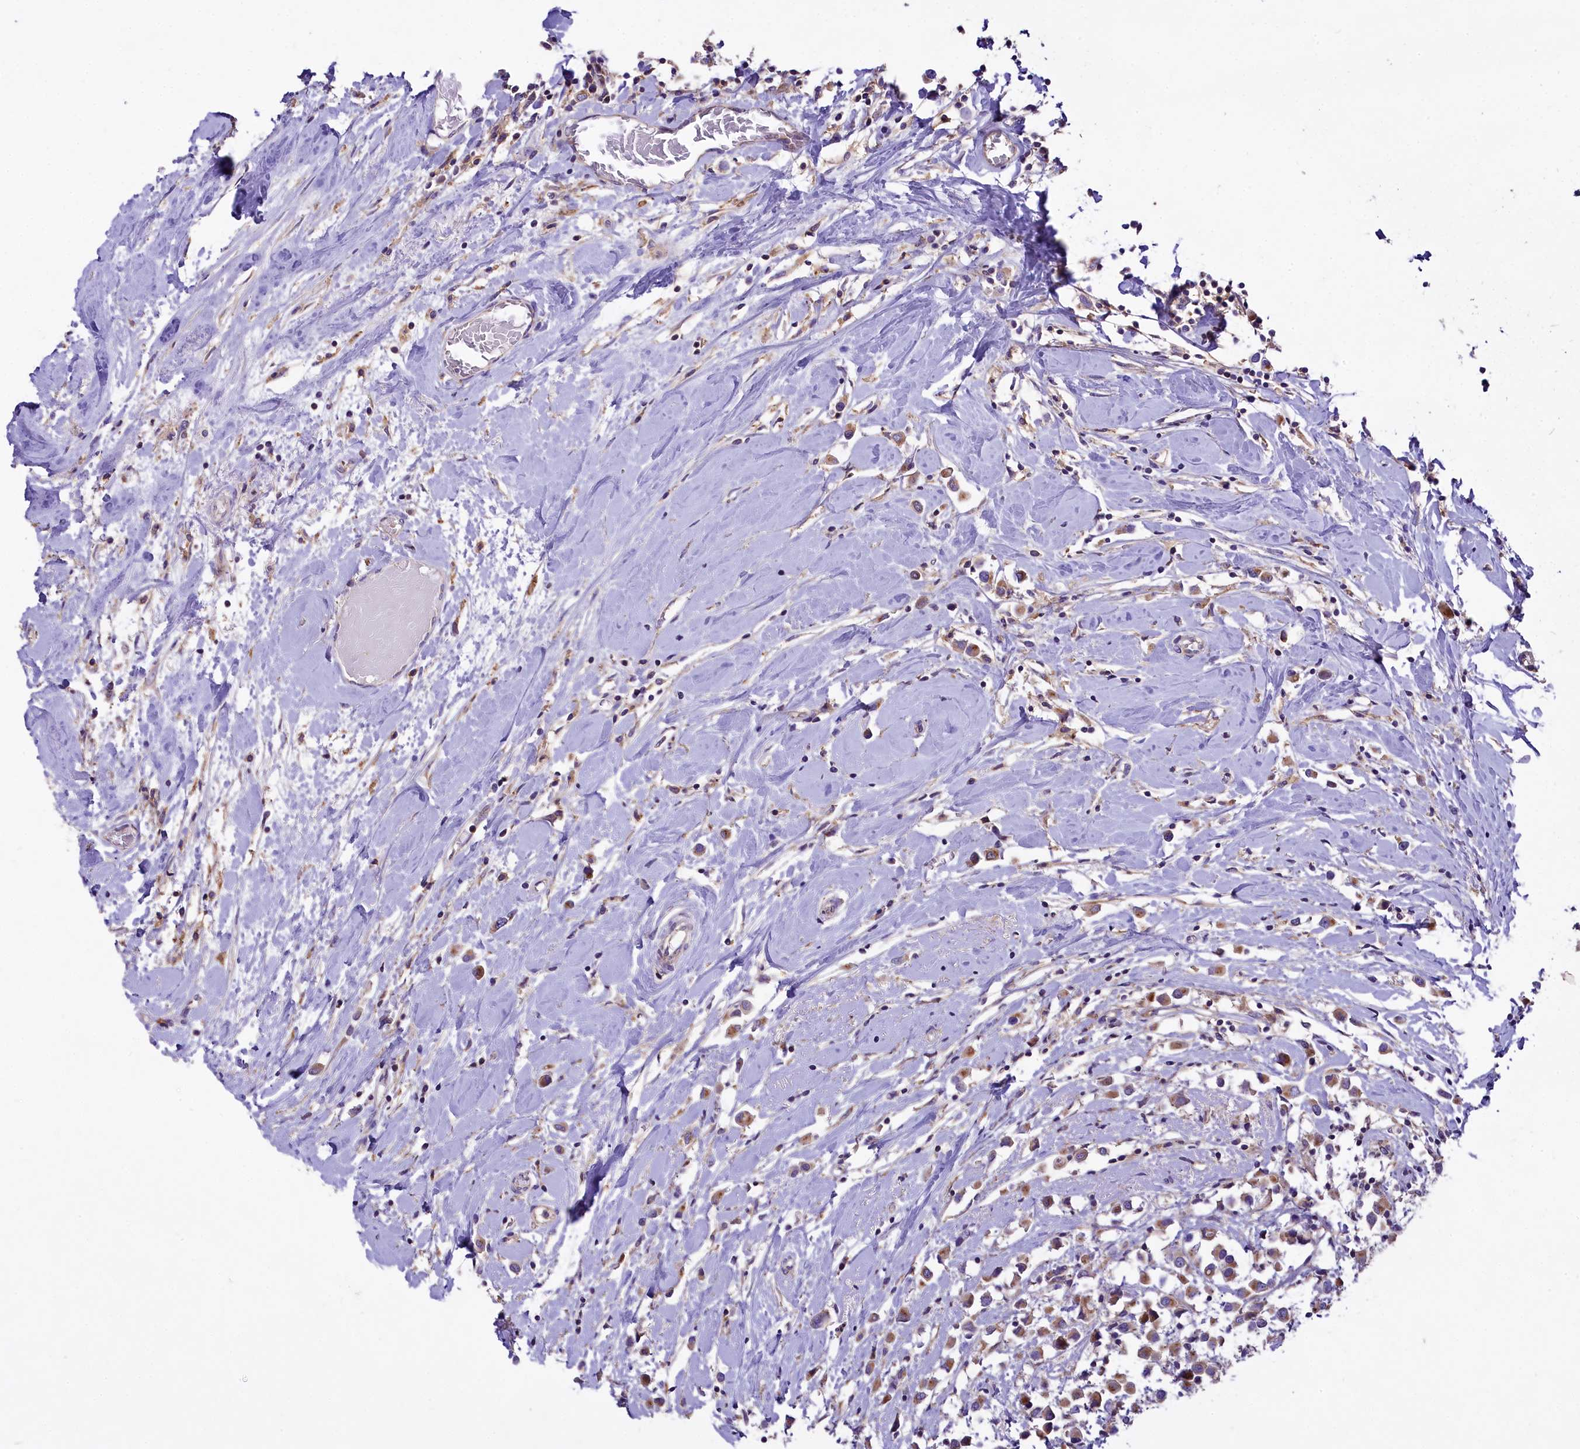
{"staining": {"intensity": "weak", "quantity": ">75%", "location": "cytoplasmic/membranous"}, "tissue": "breast cancer", "cell_type": "Tumor cells", "image_type": "cancer", "snomed": [{"axis": "morphology", "description": "Duct carcinoma"}, {"axis": "topography", "description": "Breast"}], "caption": "Breast cancer (intraductal carcinoma) stained with a protein marker displays weak staining in tumor cells.", "gene": "PEMT", "patient": {"sex": "female", "age": 61}}